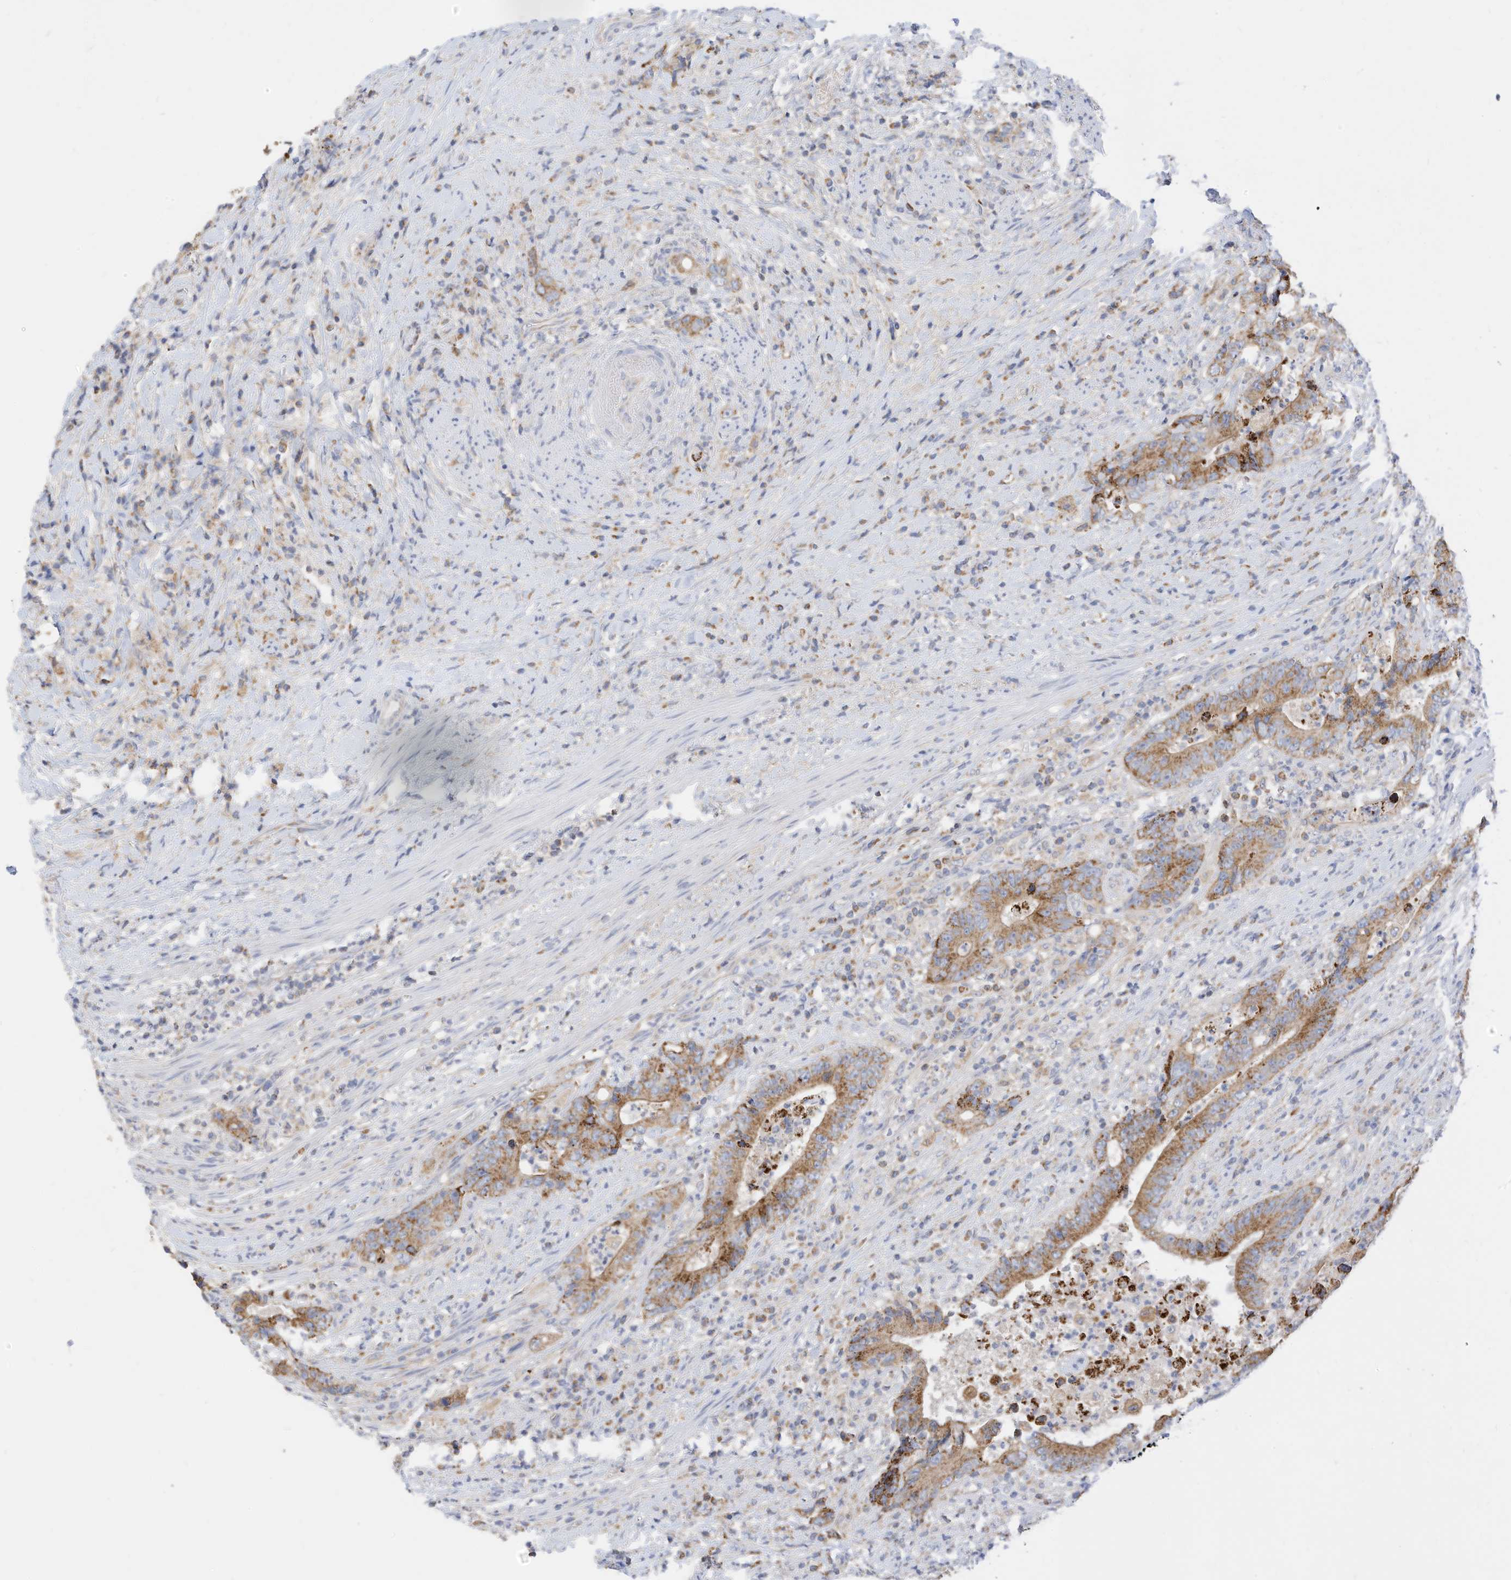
{"staining": {"intensity": "moderate", "quantity": ">75%", "location": "cytoplasmic/membranous"}, "tissue": "colorectal cancer", "cell_type": "Tumor cells", "image_type": "cancer", "snomed": [{"axis": "morphology", "description": "Adenocarcinoma, NOS"}, {"axis": "topography", "description": "Colon"}], "caption": "The image shows staining of colorectal cancer, revealing moderate cytoplasmic/membranous protein expression (brown color) within tumor cells. (DAB = brown stain, brightfield microscopy at high magnification).", "gene": "RHOH", "patient": {"sex": "female", "age": 75}}